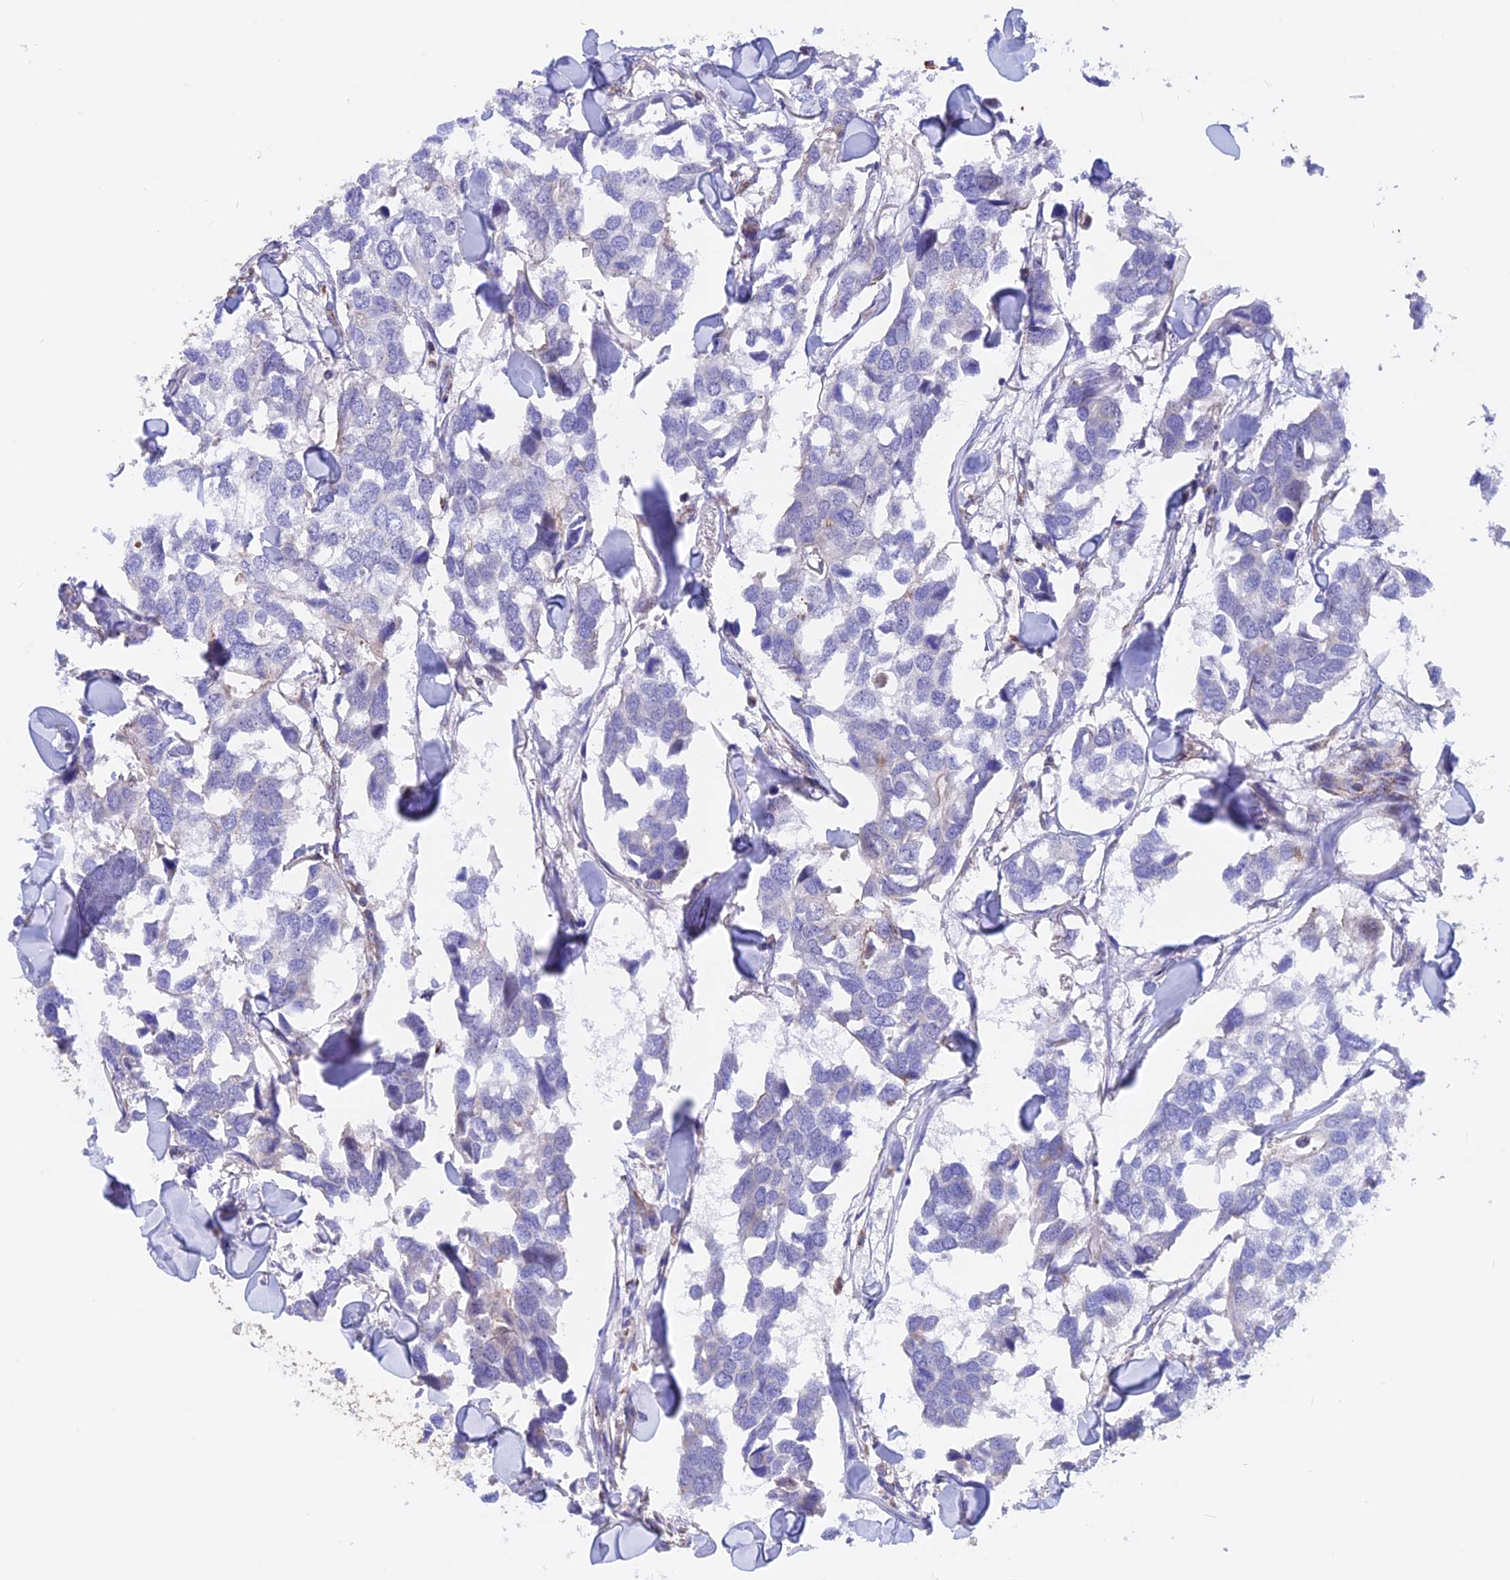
{"staining": {"intensity": "negative", "quantity": "none", "location": "none"}, "tissue": "breast cancer", "cell_type": "Tumor cells", "image_type": "cancer", "snomed": [{"axis": "morphology", "description": "Duct carcinoma"}, {"axis": "topography", "description": "Breast"}], "caption": "Infiltrating ductal carcinoma (breast) stained for a protein using IHC shows no staining tumor cells.", "gene": "GCDH", "patient": {"sex": "female", "age": 83}}